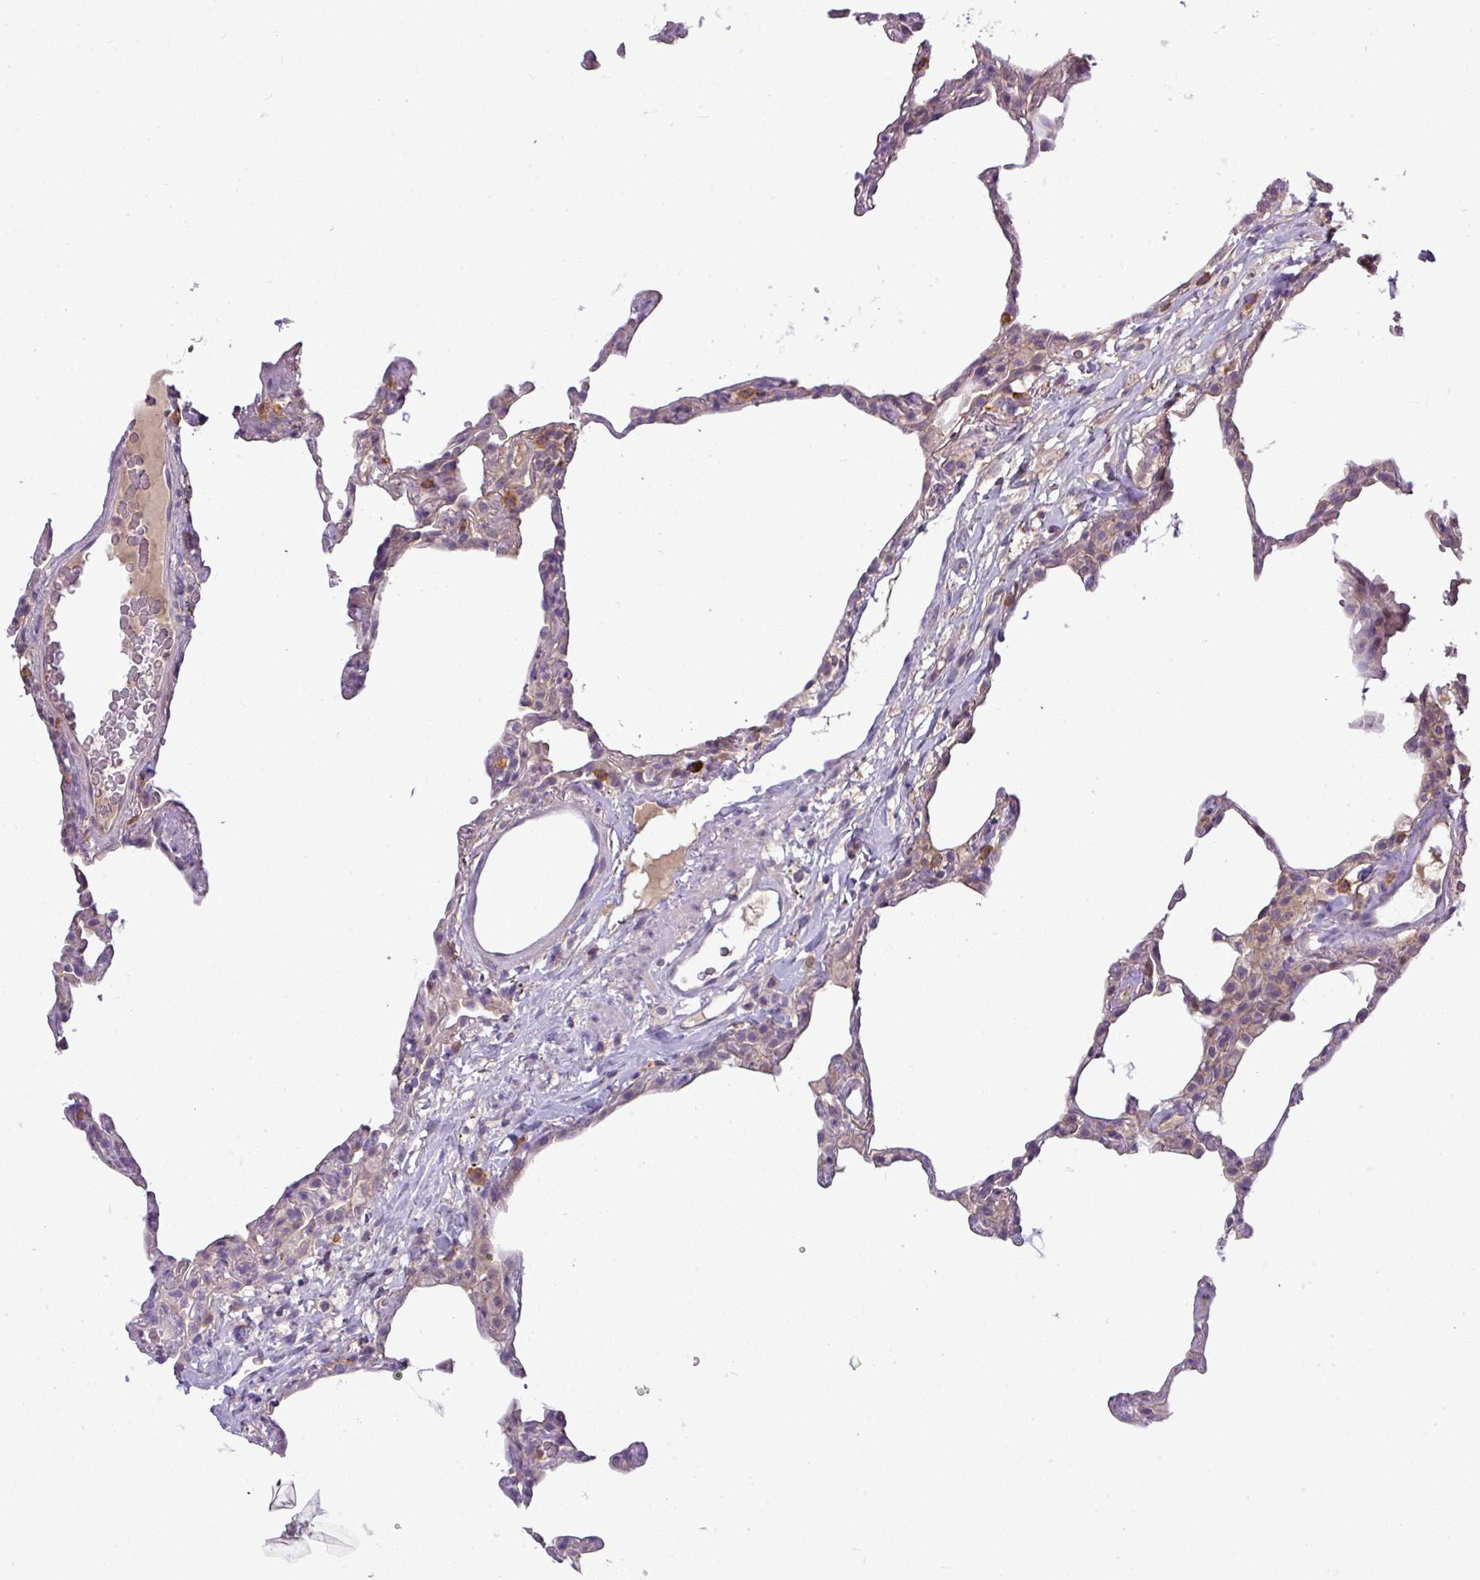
{"staining": {"intensity": "negative", "quantity": "none", "location": "none"}, "tissue": "lung", "cell_type": "Alveolar cells", "image_type": "normal", "snomed": [{"axis": "morphology", "description": "Normal tissue, NOS"}, {"axis": "topography", "description": "Lung"}], "caption": "Unremarkable lung was stained to show a protein in brown. There is no significant staining in alveolar cells.", "gene": "STAT5A", "patient": {"sex": "female", "age": 57}}